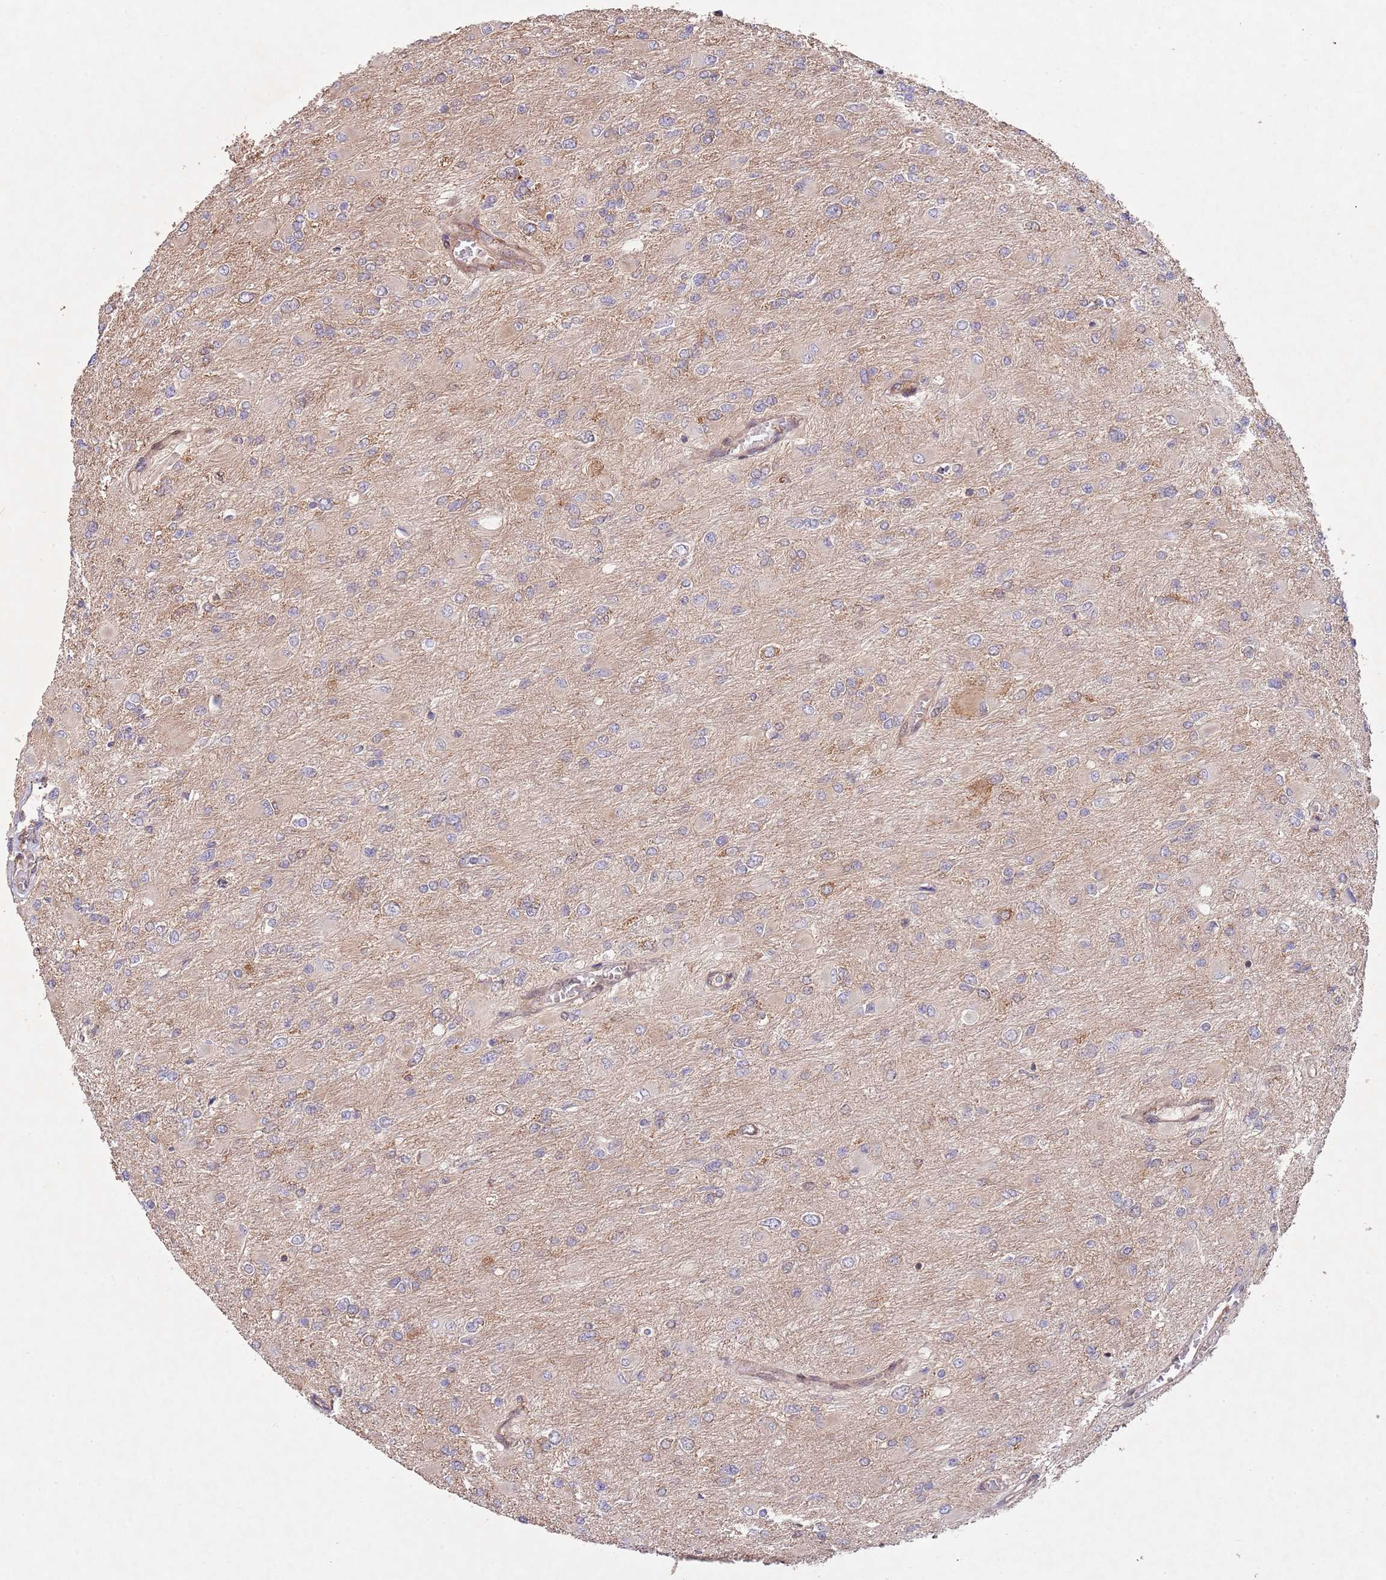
{"staining": {"intensity": "weak", "quantity": "<25%", "location": "cytoplasmic/membranous"}, "tissue": "glioma", "cell_type": "Tumor cells", "image_type": "cancer", "snomed": [{"axis": "morphology", "description": "Glioma, malignant, High grade"}, {"axis": "topography", "description": "Cerebral cortex"}], "caption": "A histopathology image of glioma stained for a protein reveals no brown staining in tumor cells.", "gene": "RNF19B", "patient": {"sex": "female", "age": 36}}